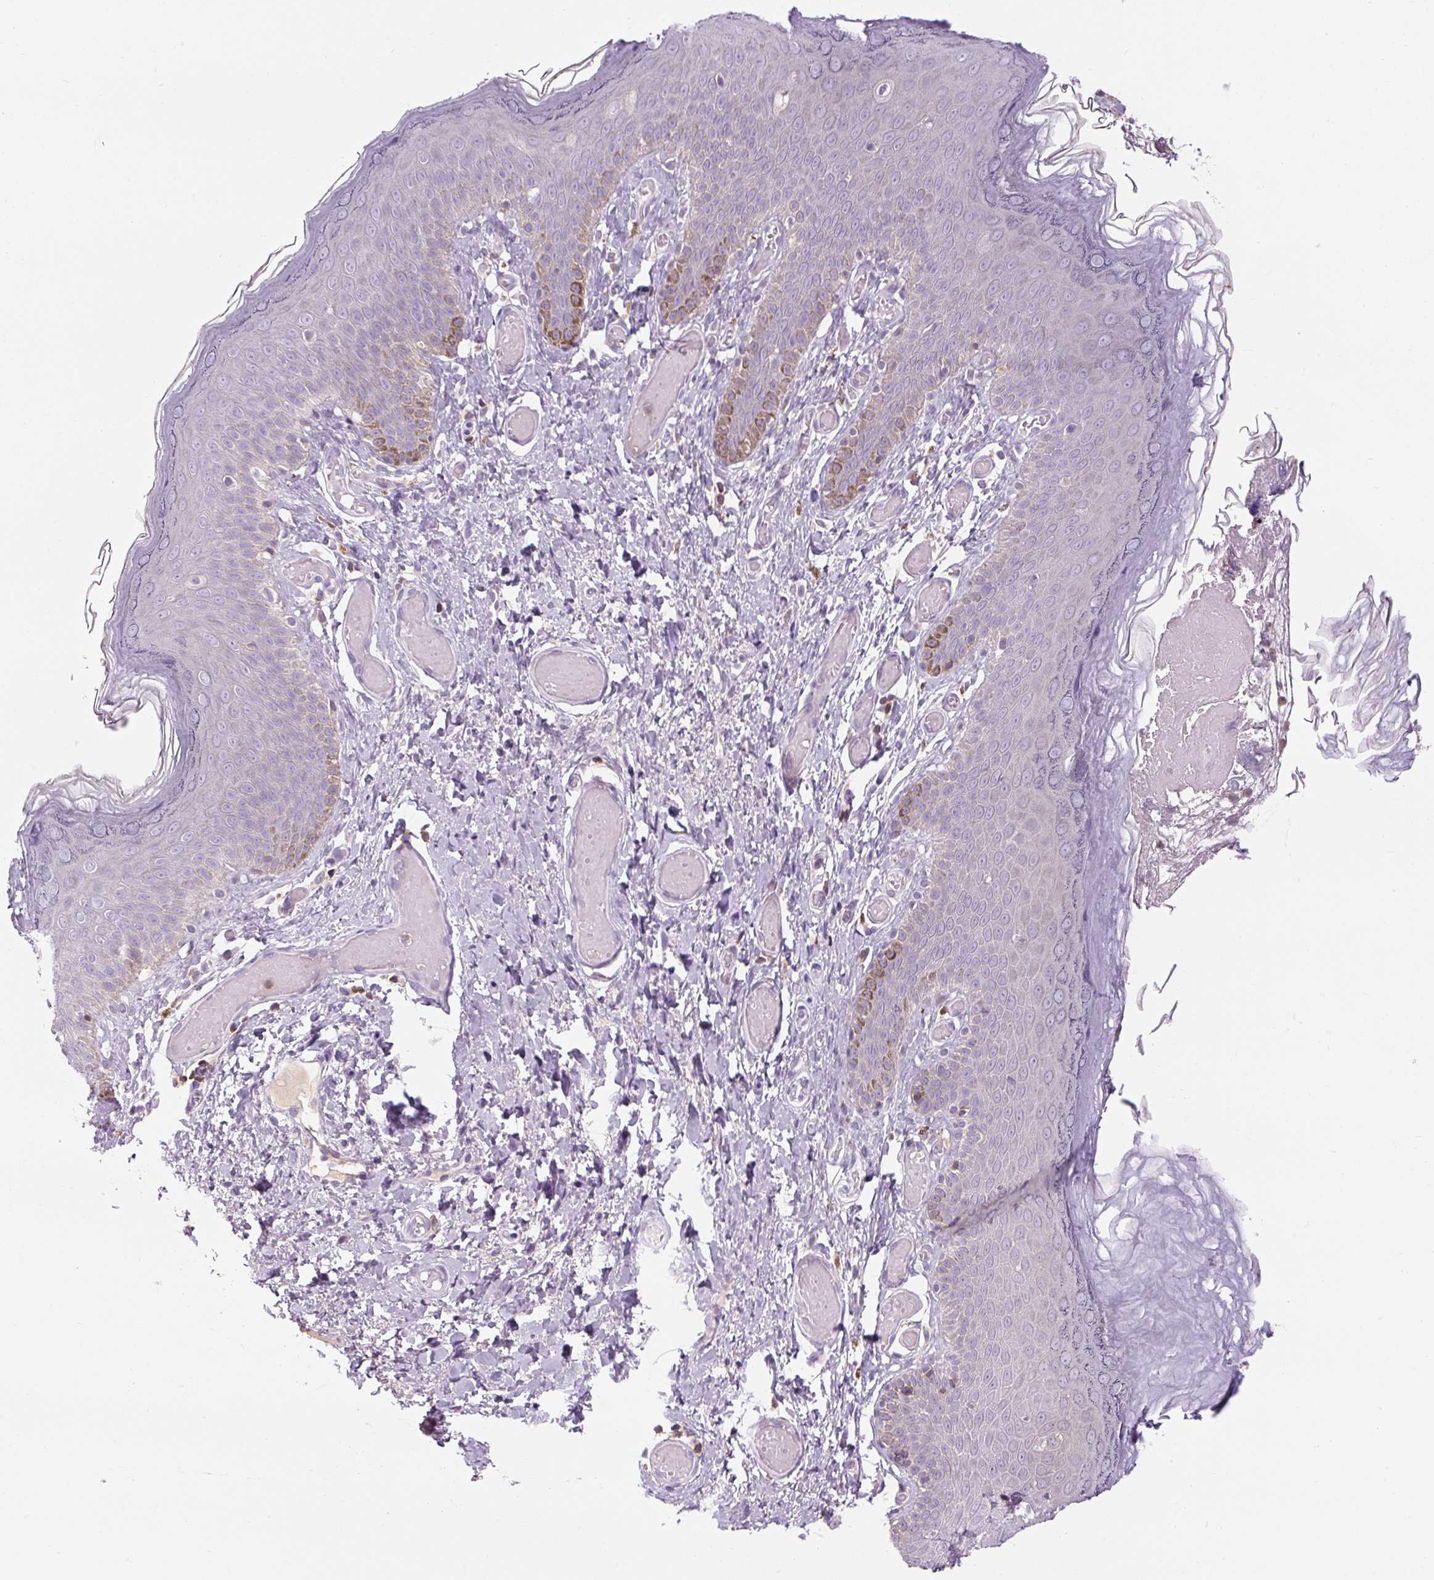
{"staining": {"intensity": "weak", "quantity": "<25%", "location": "cytoplasmic/membranous"}, "tissue": "skin", "cell_type": "Epidermal cells", "image_type": "normal", "snomed": [{"axis": "morphology", "description": "Normal tissue, NOS"}, {"axis": "topography", "description": "Anal"}], "caption": "An immunohistochemistry (IHC) histopathology image of unremarkable skin is shown. There is no staining in epidermal cells of skin. The staining is performed using DAB (3,3'-diaminobenzidine) brown chromogen with nuclei counter-stained in using hematoxylin.", "gene": "TIGD2", "patient": {"sex": "female", "age": 40}}